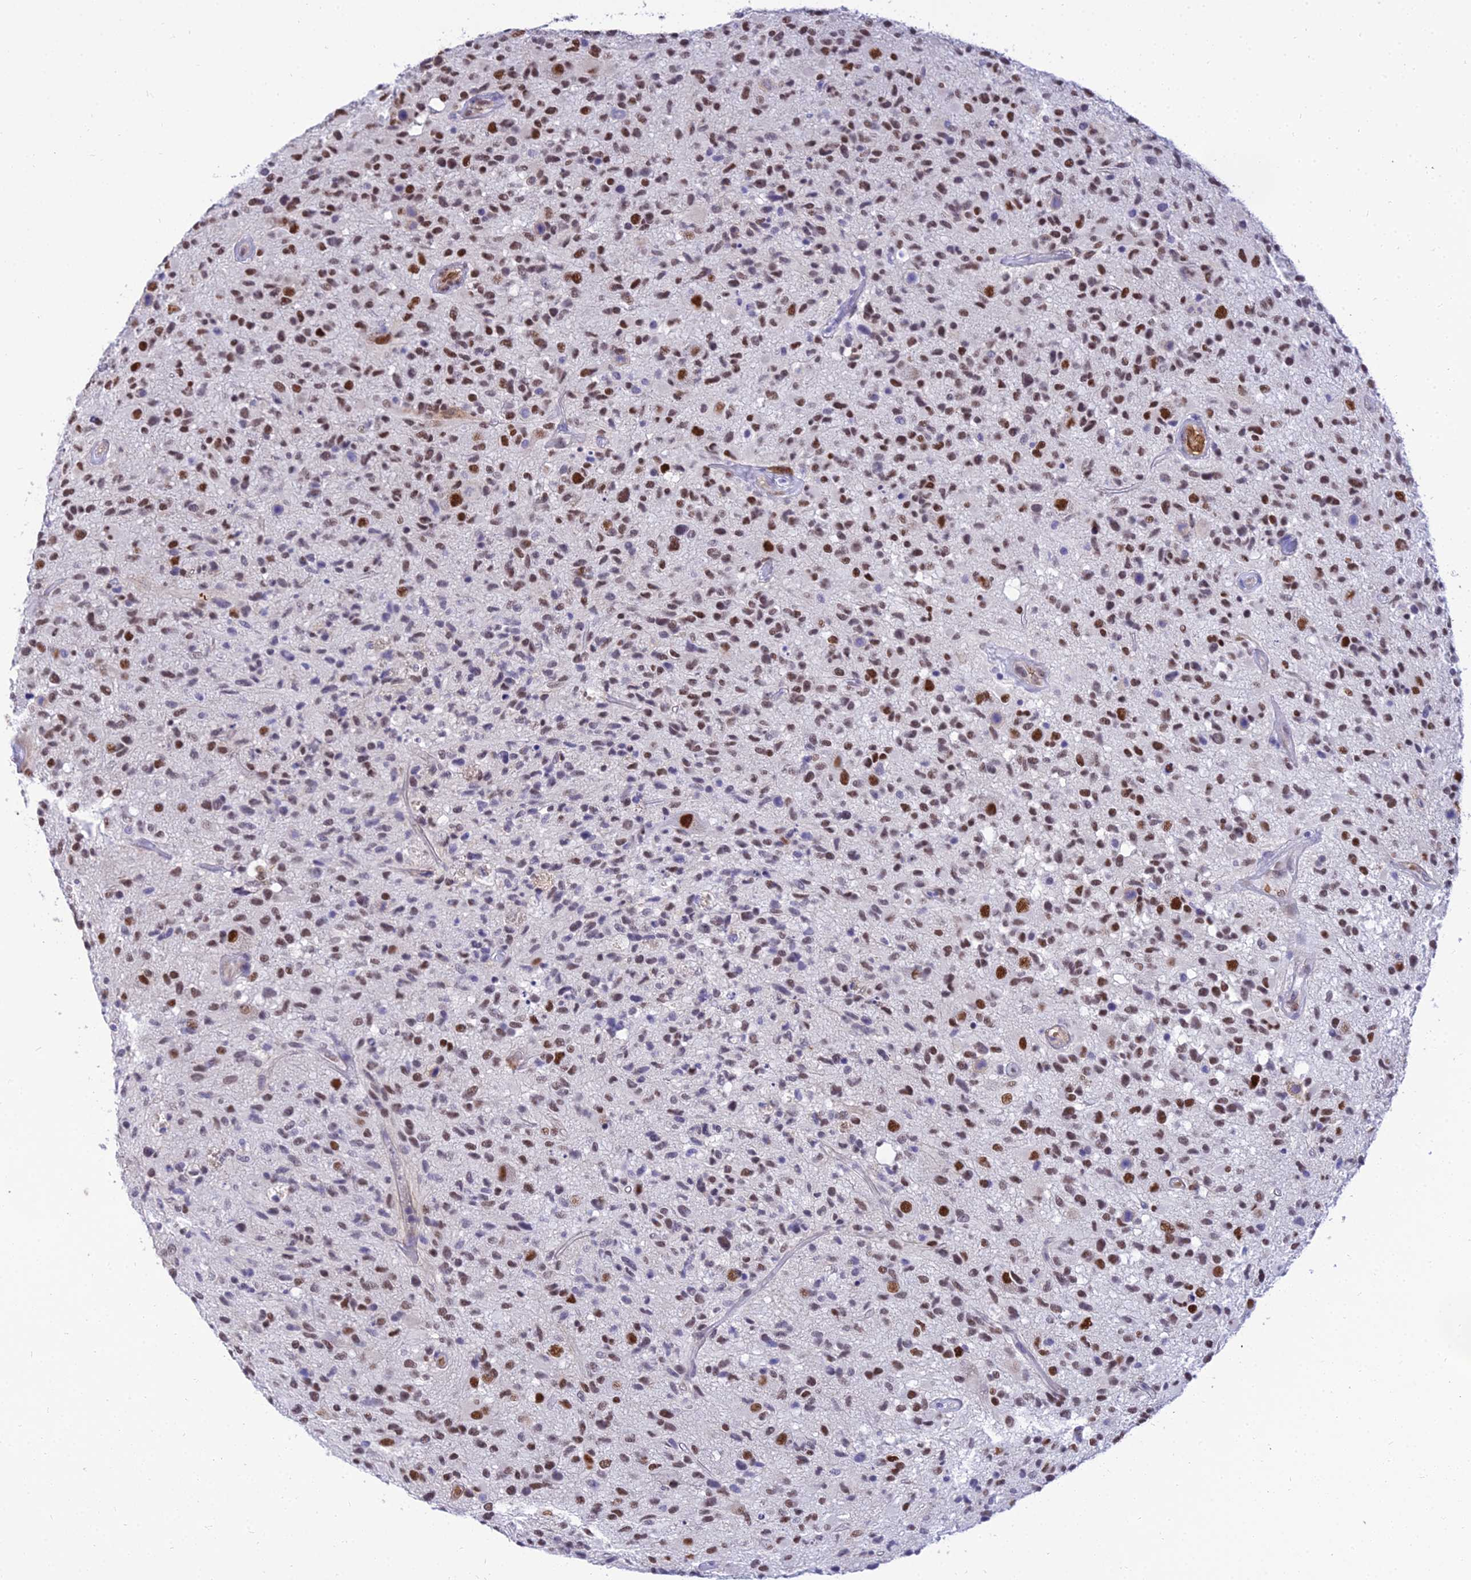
{"staining": {"intensity": "moderate", "quantity": "25%-75%", "location": "nuclear"}, "tissue": "glioma", "cell_type": "Tumor cells", "image_type": "cancer", "snomed": [{"axis": "morphology", "description": "Glioma, malignant, High grade"}, {"axis": "morphology", "description": "Glioblastoma, NOS"}, {"axis": "topography", "description": "Brain"}], "caption": "IHC micrograph of human high-grade glioma (malignant) stained for a protein (brown), which shows medium levels of moderate nuclear positivity in about 25%-75% of tumor cells.", "gene": "BCL9", "patient": {"sex": "male", "age": 60}}